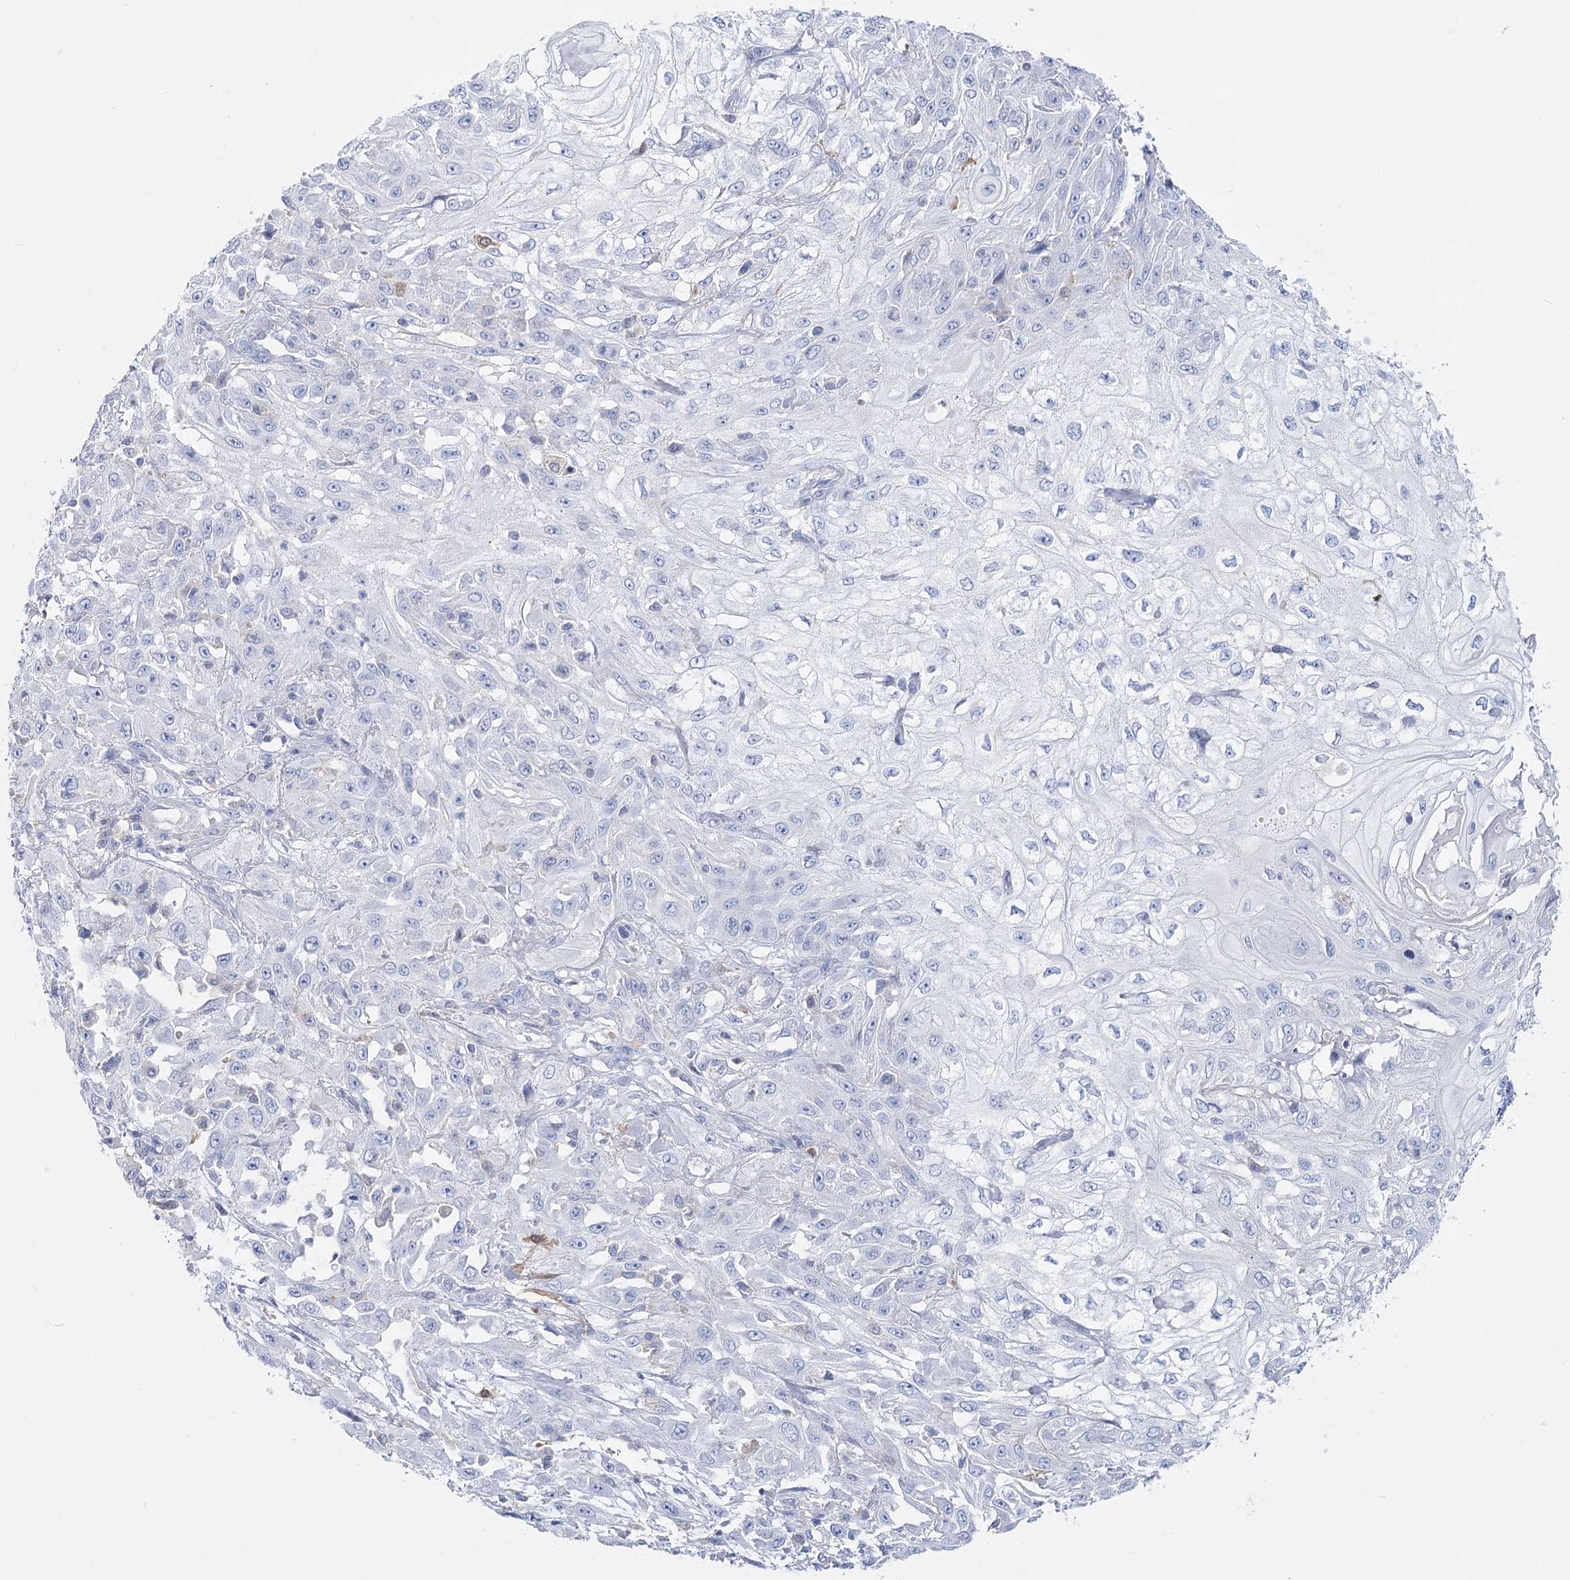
{"staining": {"intensity": "negative", "quantity": "none", "location": "none"}, "tissue": "skin cancer", "cell_type": "Tumor cells", "image_type": "cancer", "snomed": [{"axis": "morphology", "description": "Squamous cell carcinoma, NOS"}, {"axis": "morphology", "description": "Squamous cell carcinoma, metastatic, NOS"}, {"axis": "topography", "description": "Skin"}, {"axis": "topography", "description": "Lymph node"}], "caption": "Immunohistochemical staining of skin squamous cell carcinoma reveals no significant positivity in tumor cells. The staining was performed using DAB to visualize the protein expression in brown, while the nuclei were stained in blue with hematoxylin (Magnification: 20x).", "gene": "PCDHA1", "patient": {"sex": "male", "age": 75}}